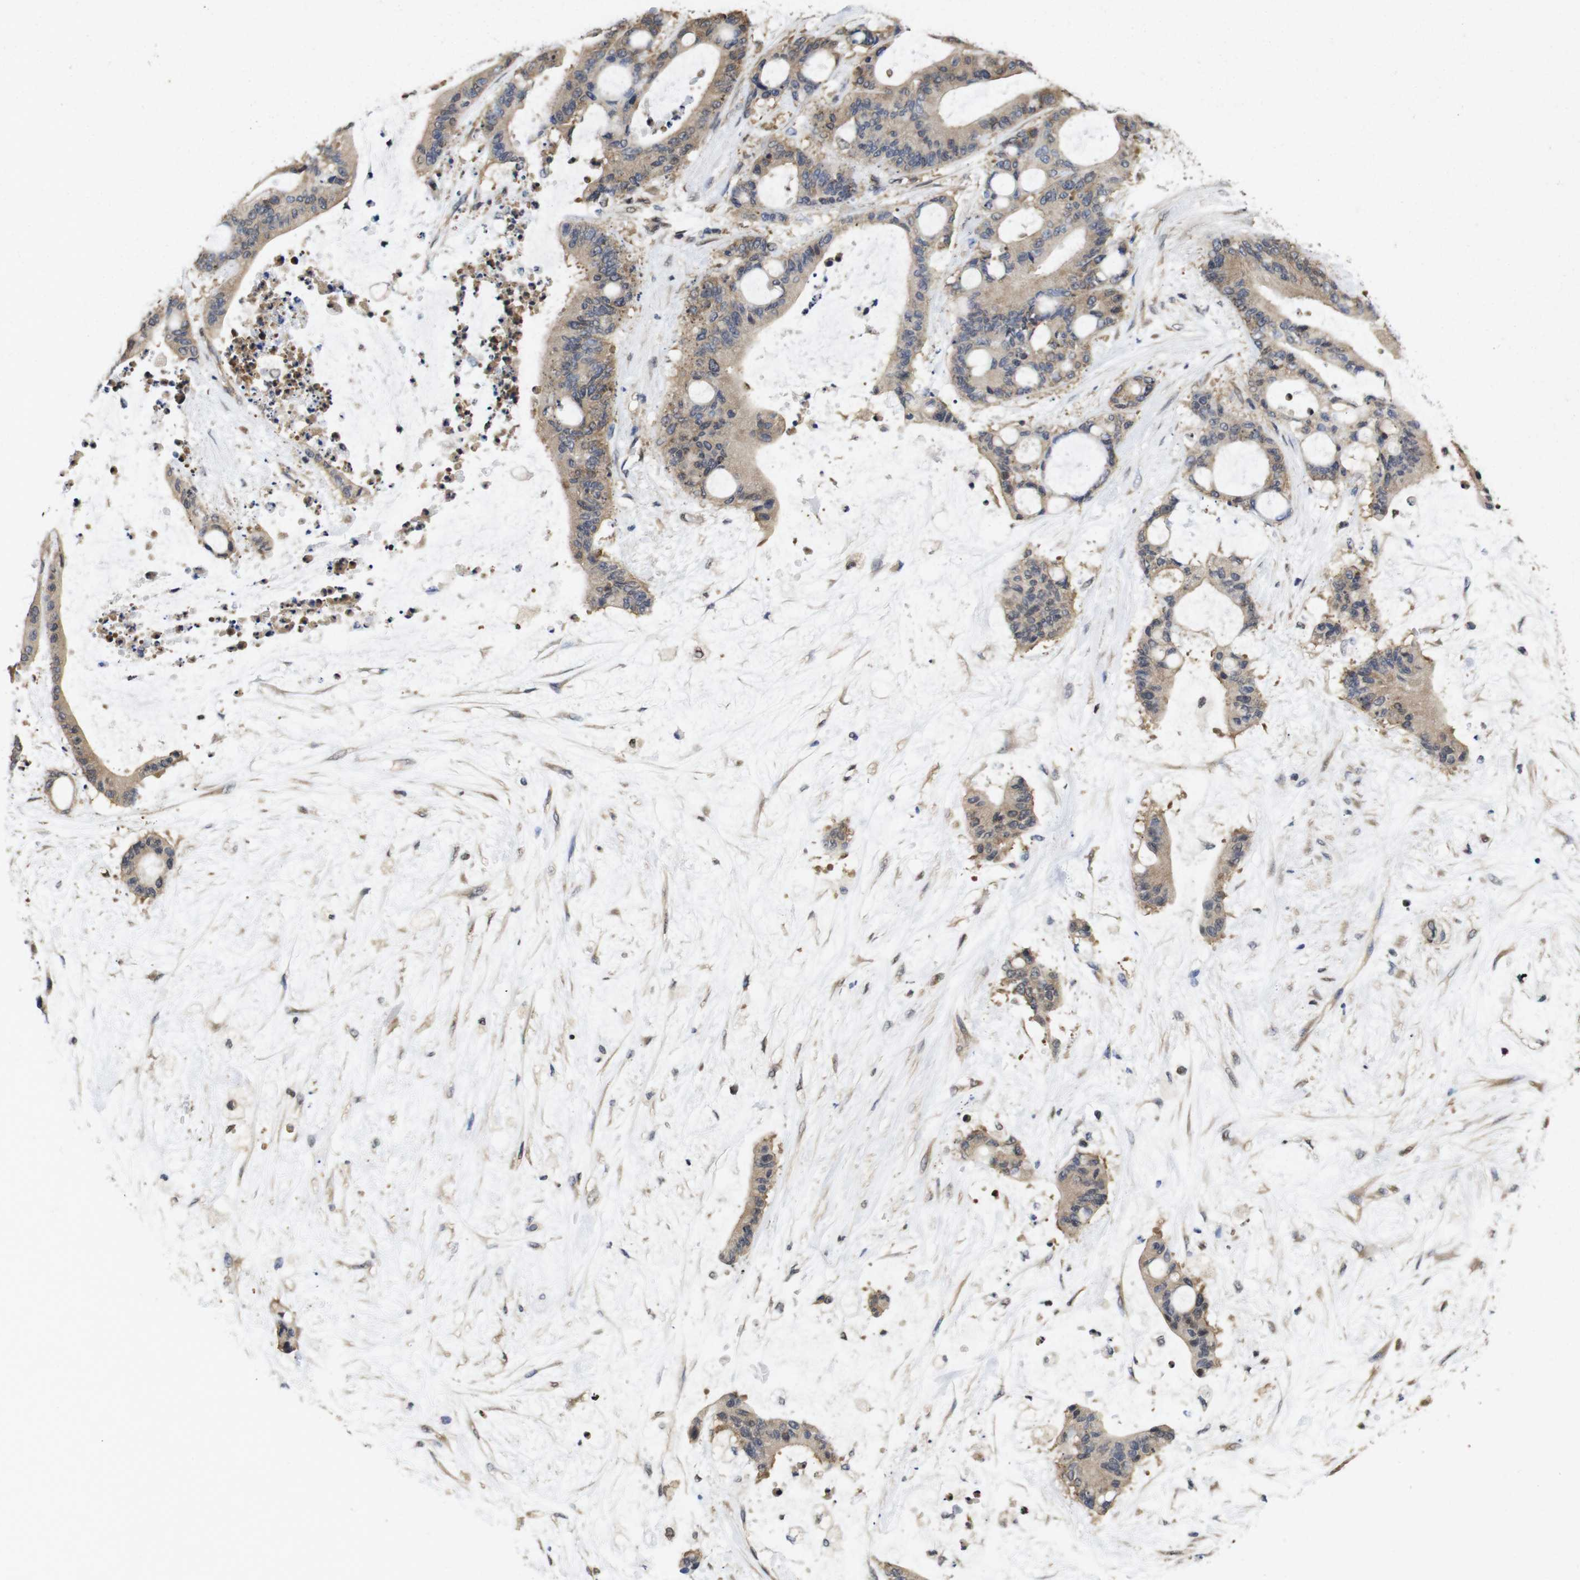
{"staining": {"intensity": "moderate", "quantity": ">75%", "location": "cytoplasmic/membranous"}, "tissue": "liver cancer", "cell_type": "Tumor cells", "image_type": "cancer", "snomed": [{"axis": "morphology", "description": "Cholangiocarcinoma"}, {"axis": "topography", "description": "Liver"}], "caption": "IHC histopathology image of human liver cholangiocarcinoma stained for a protein (brown), which reveals medium levels of moderate cytoplasmic/membranous staining in approximately >75% of tumor cells.", "gene": "SUMO3", "patient": {"sex": "female", "age": 73}}